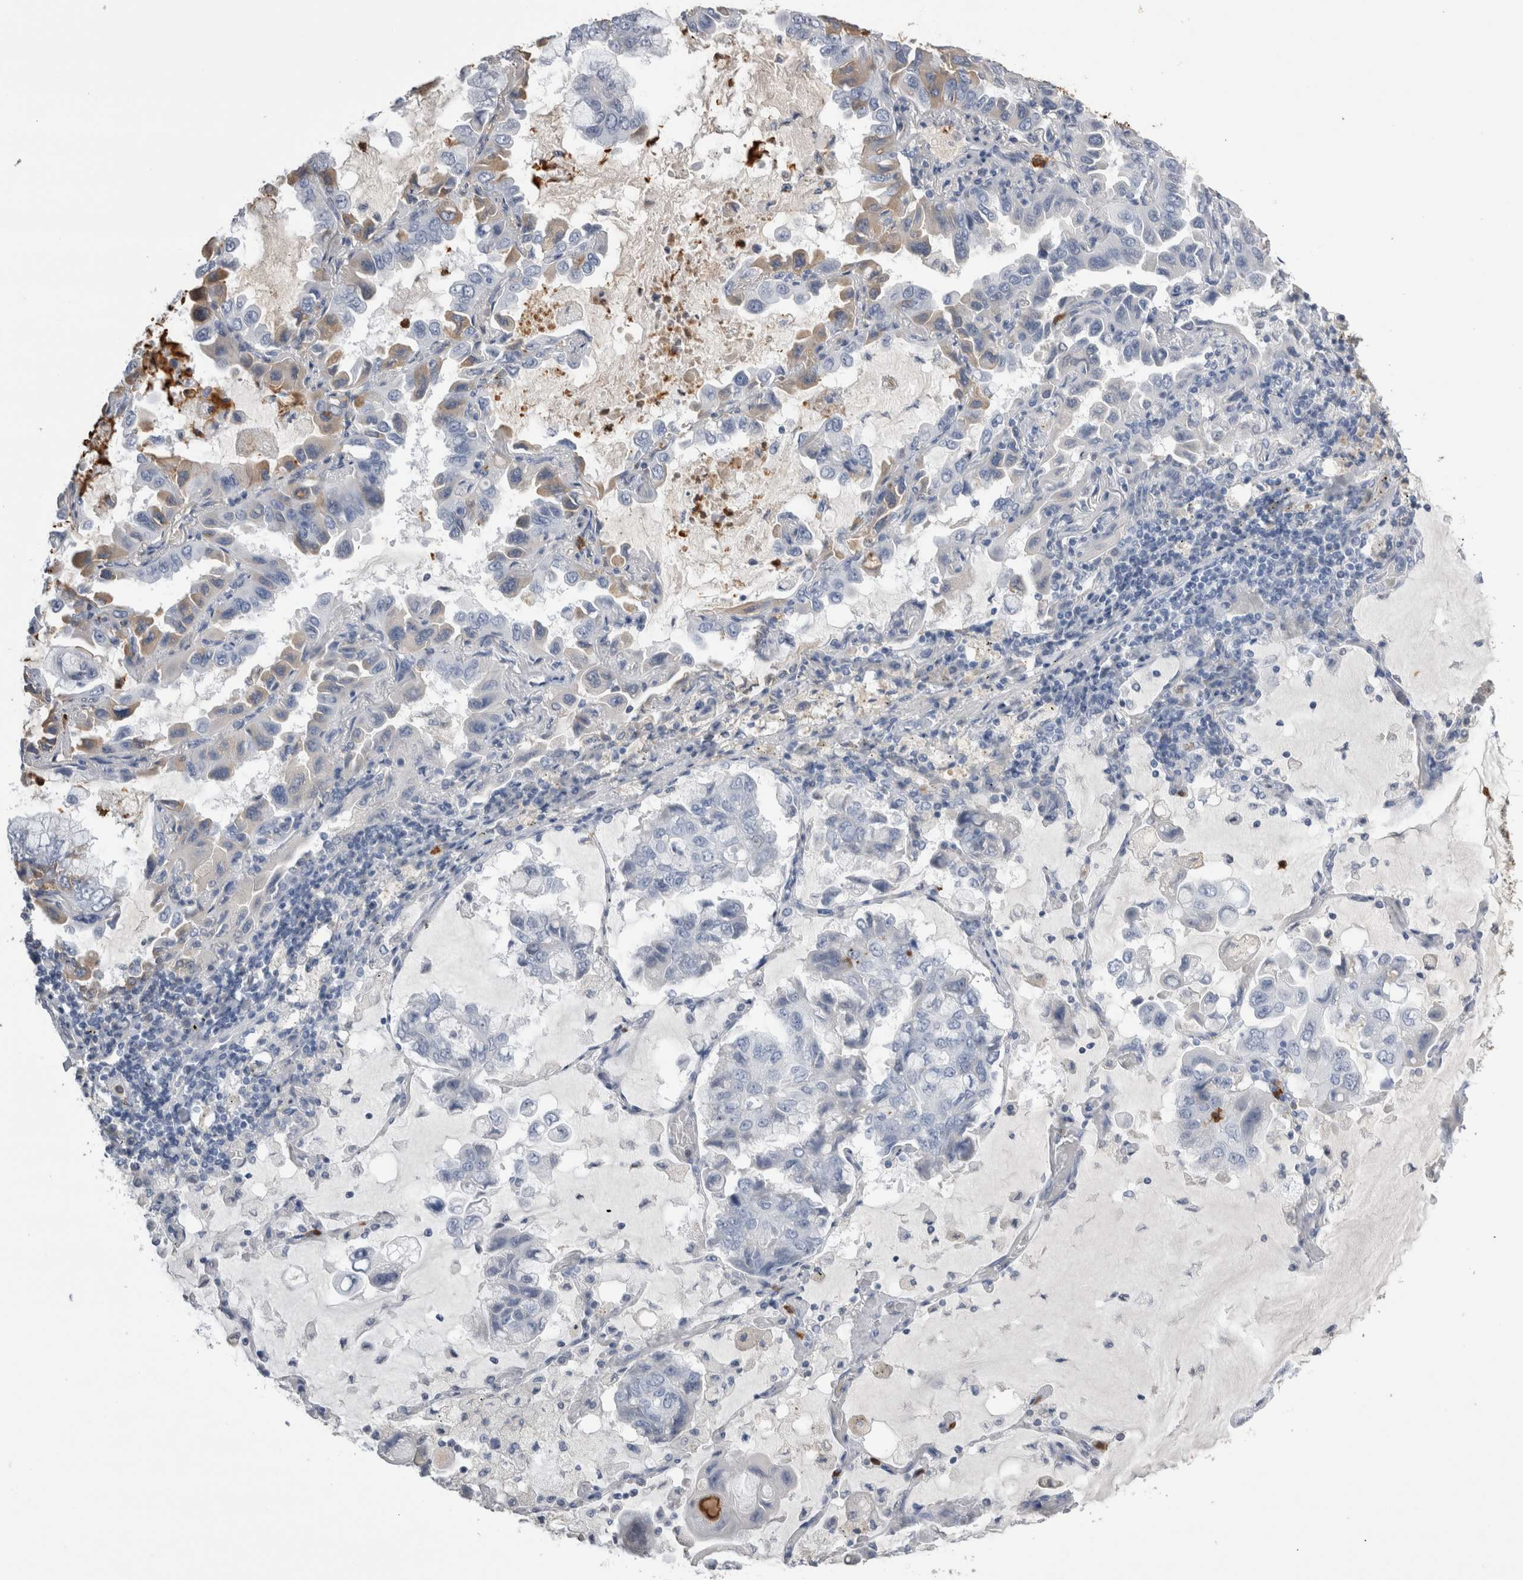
{"staining": {"intensity": "weak", "quantity": "<25%", "location": "cytoplasmic/membranous"}, "tissue": "lung cancer", "cell_type": "Tumor cells", "image_type": "cancer", "snomed": [{"axis": "morphology", "description": "Adenocarcinoma, NOS"}, {"axis": "topography", "description": "Lung"}], "caption": "There is no significant positivity in tumor cells of lung cancer (adenocarcinoma).", "gene": "S100A12", "patient": {"sex": "male", "age": 64}}